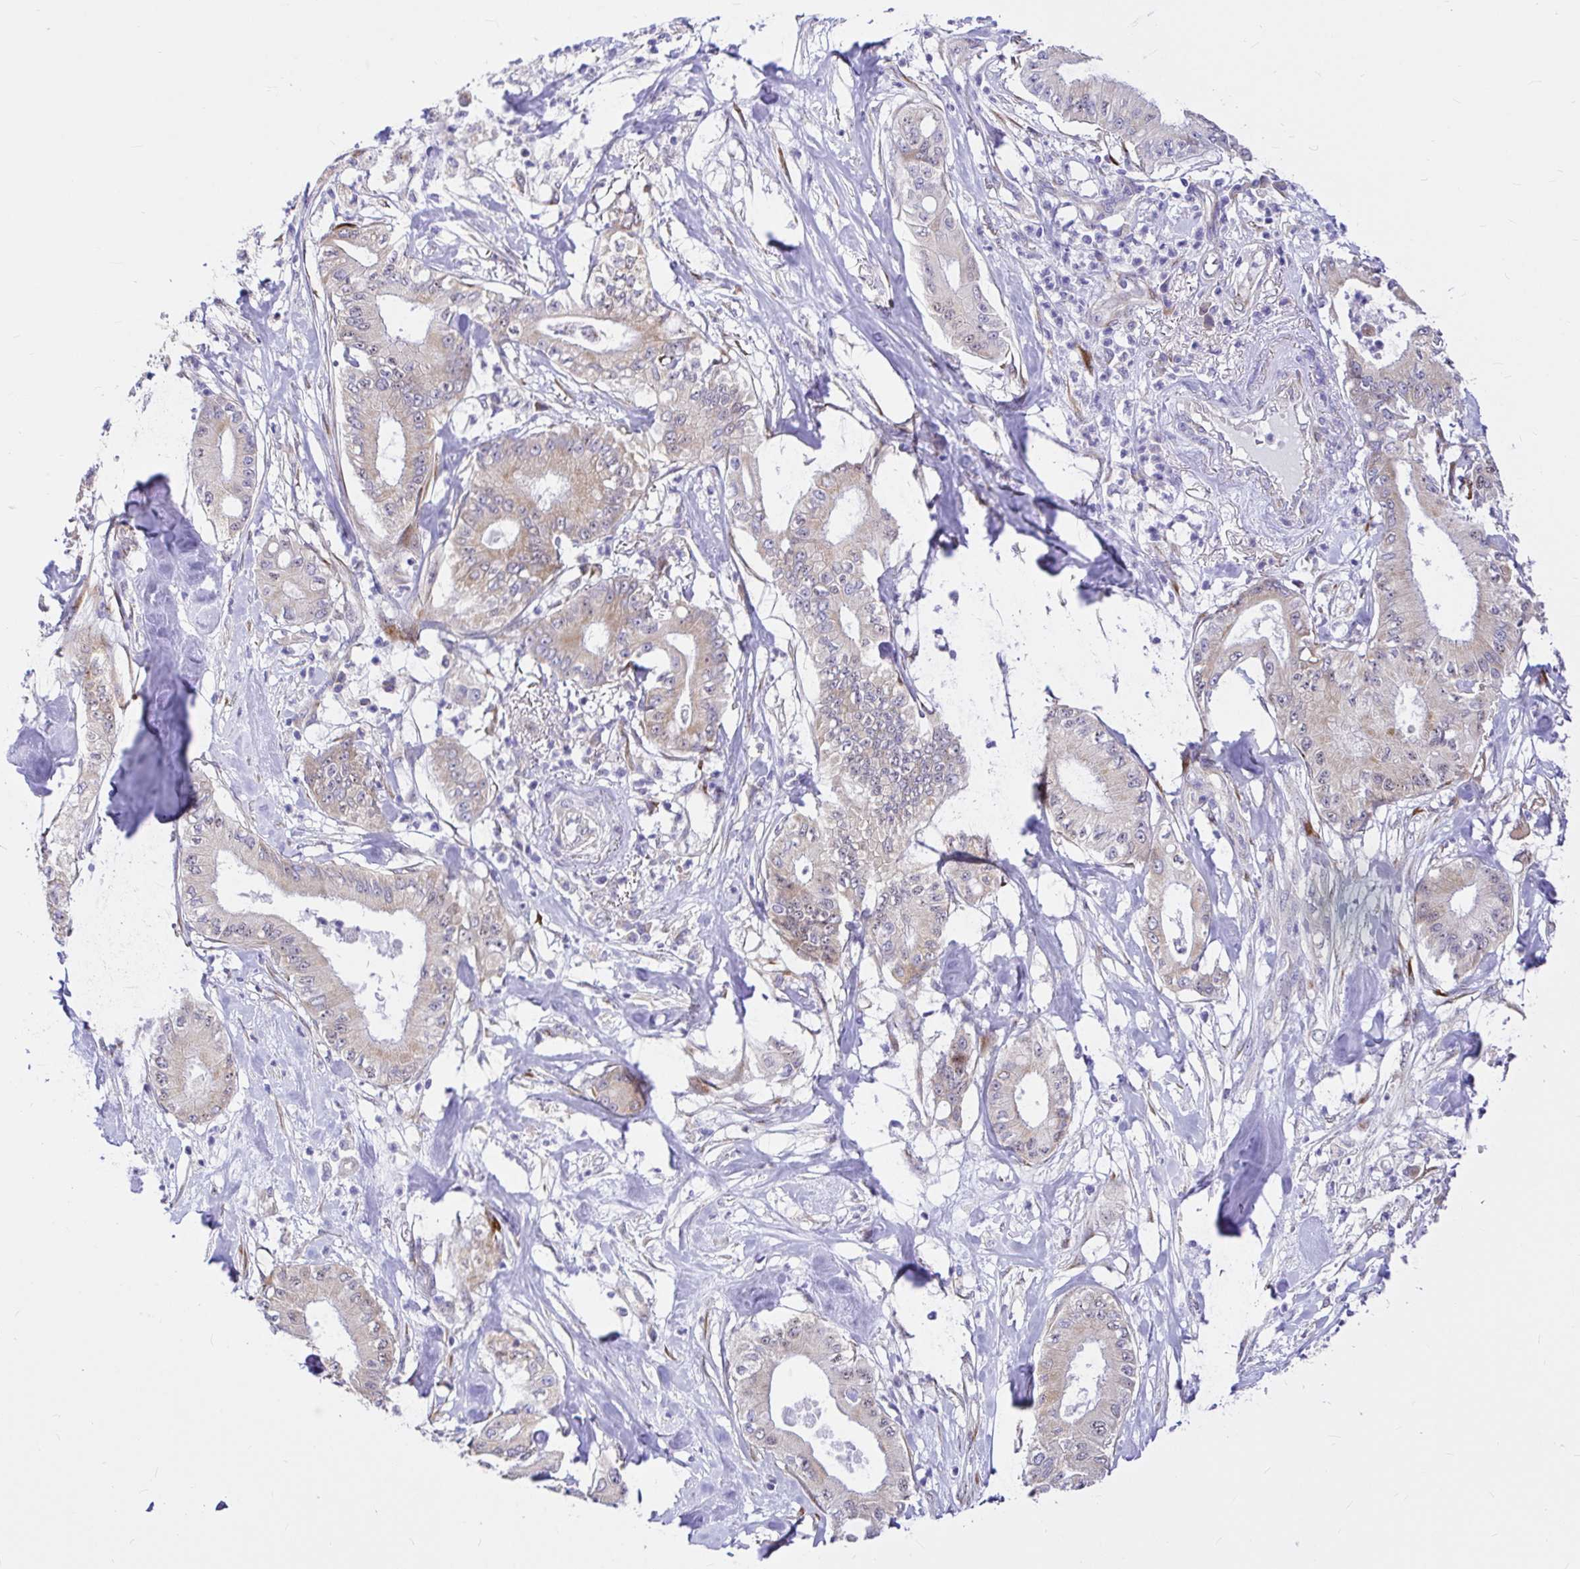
{"staining": {"intensity": "weak", "quantity": "25%-75%", "location": "cytoplasmic/membranous"}, "tissue": "pancreatic cancer", "cell_type": "Tumor cells", "image_type": "cancer", "snomed": [{"axis": "morphology", "description": "Adenocarcinoma, NOS"}, {"axis": "topography", "description": "Pancreas"}], "caption": "The immunohistochemical stain highlights weak cytoplasmic/membranous positivity in tumor cells of pancreatic cancer (adenocarcinoma) tissue.", "gene": "GABBR2", "patient": {"sex": "male", "age": 71}}